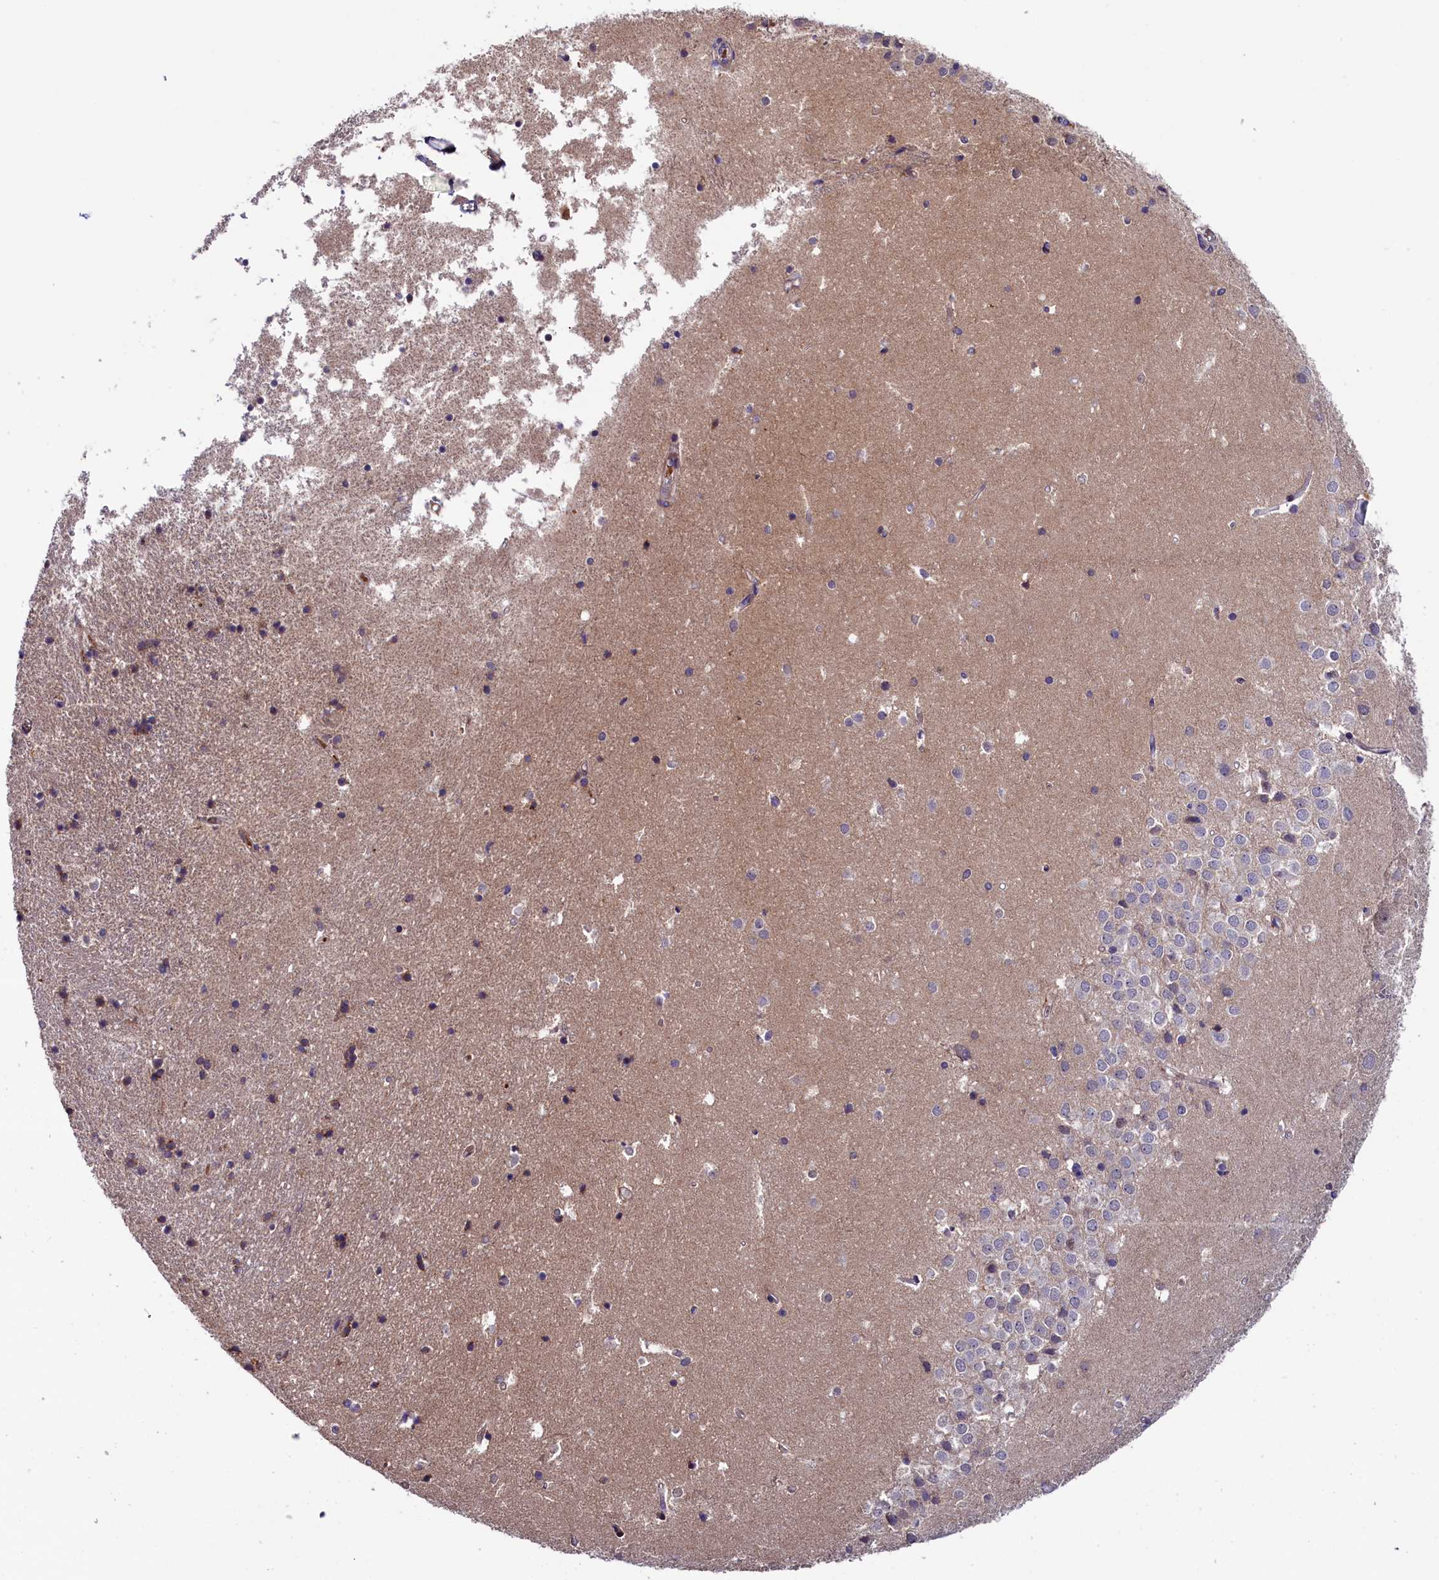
{"staining": {"intensity": "negative", "quantity": "none", "location": "none"}, "tissue": "hippocampus", "cell_type": "Glial cells", "image_type": "normal", "snomed": [{"axis": "morphology", "description": "Normal tissue, NOS"}, {"axis": "topography", "description": "Hippocampus"}], "caption": "Glial cells show no significant protein expression in unremarkable hippocampus. The staining was performed using DAB (3,3'-diaminobenzidine) to visualize the protein expression in brown, while the nuclei were stained in blue with hematoxylin (Magnification: 20x).", "gene": "SLC39A6", "patient": {"sex": "female", "age": 52}}